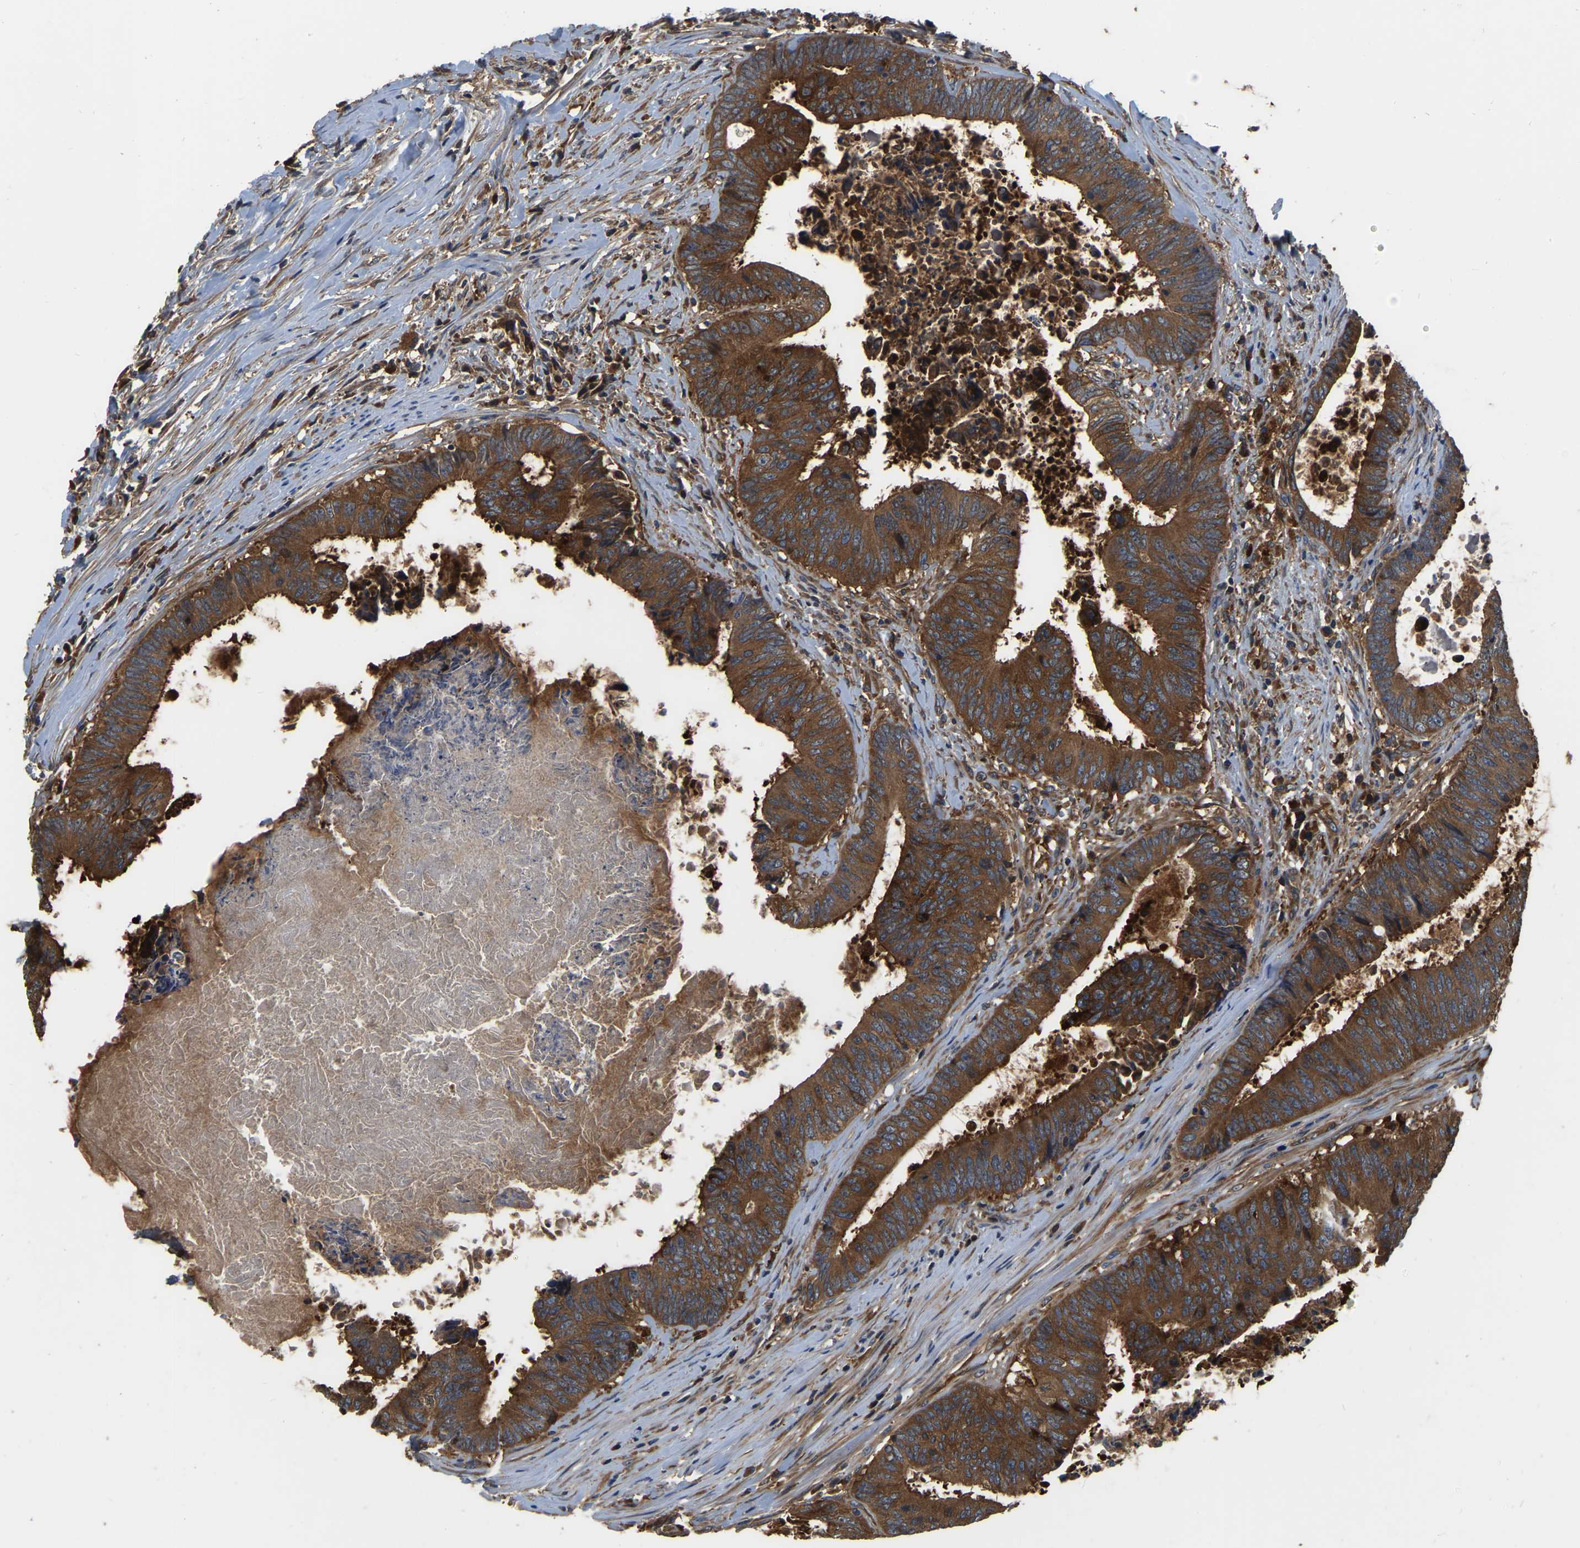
{"staining": {"intensity": "strong", "quantity": ">75%", "location": "cytoplasmic/membranous"}, "tissue": "colorectal cancer", "cell_type": "Tumor cells", "image_type": "cancer", "snomed": [{"axis": "morphology", "description": "Adenocarcinoma, NOS"}, {"axis": "topography", "description": "Rectum"}], "caption": "A high amount of strong cytoplasmic/membranous staining is appreciated in approximately >75% of tumor cells in colorectal adenocarcinoma tissue.", "gene": "GARS1", "patient": {"sex": "male", "age": 72}}